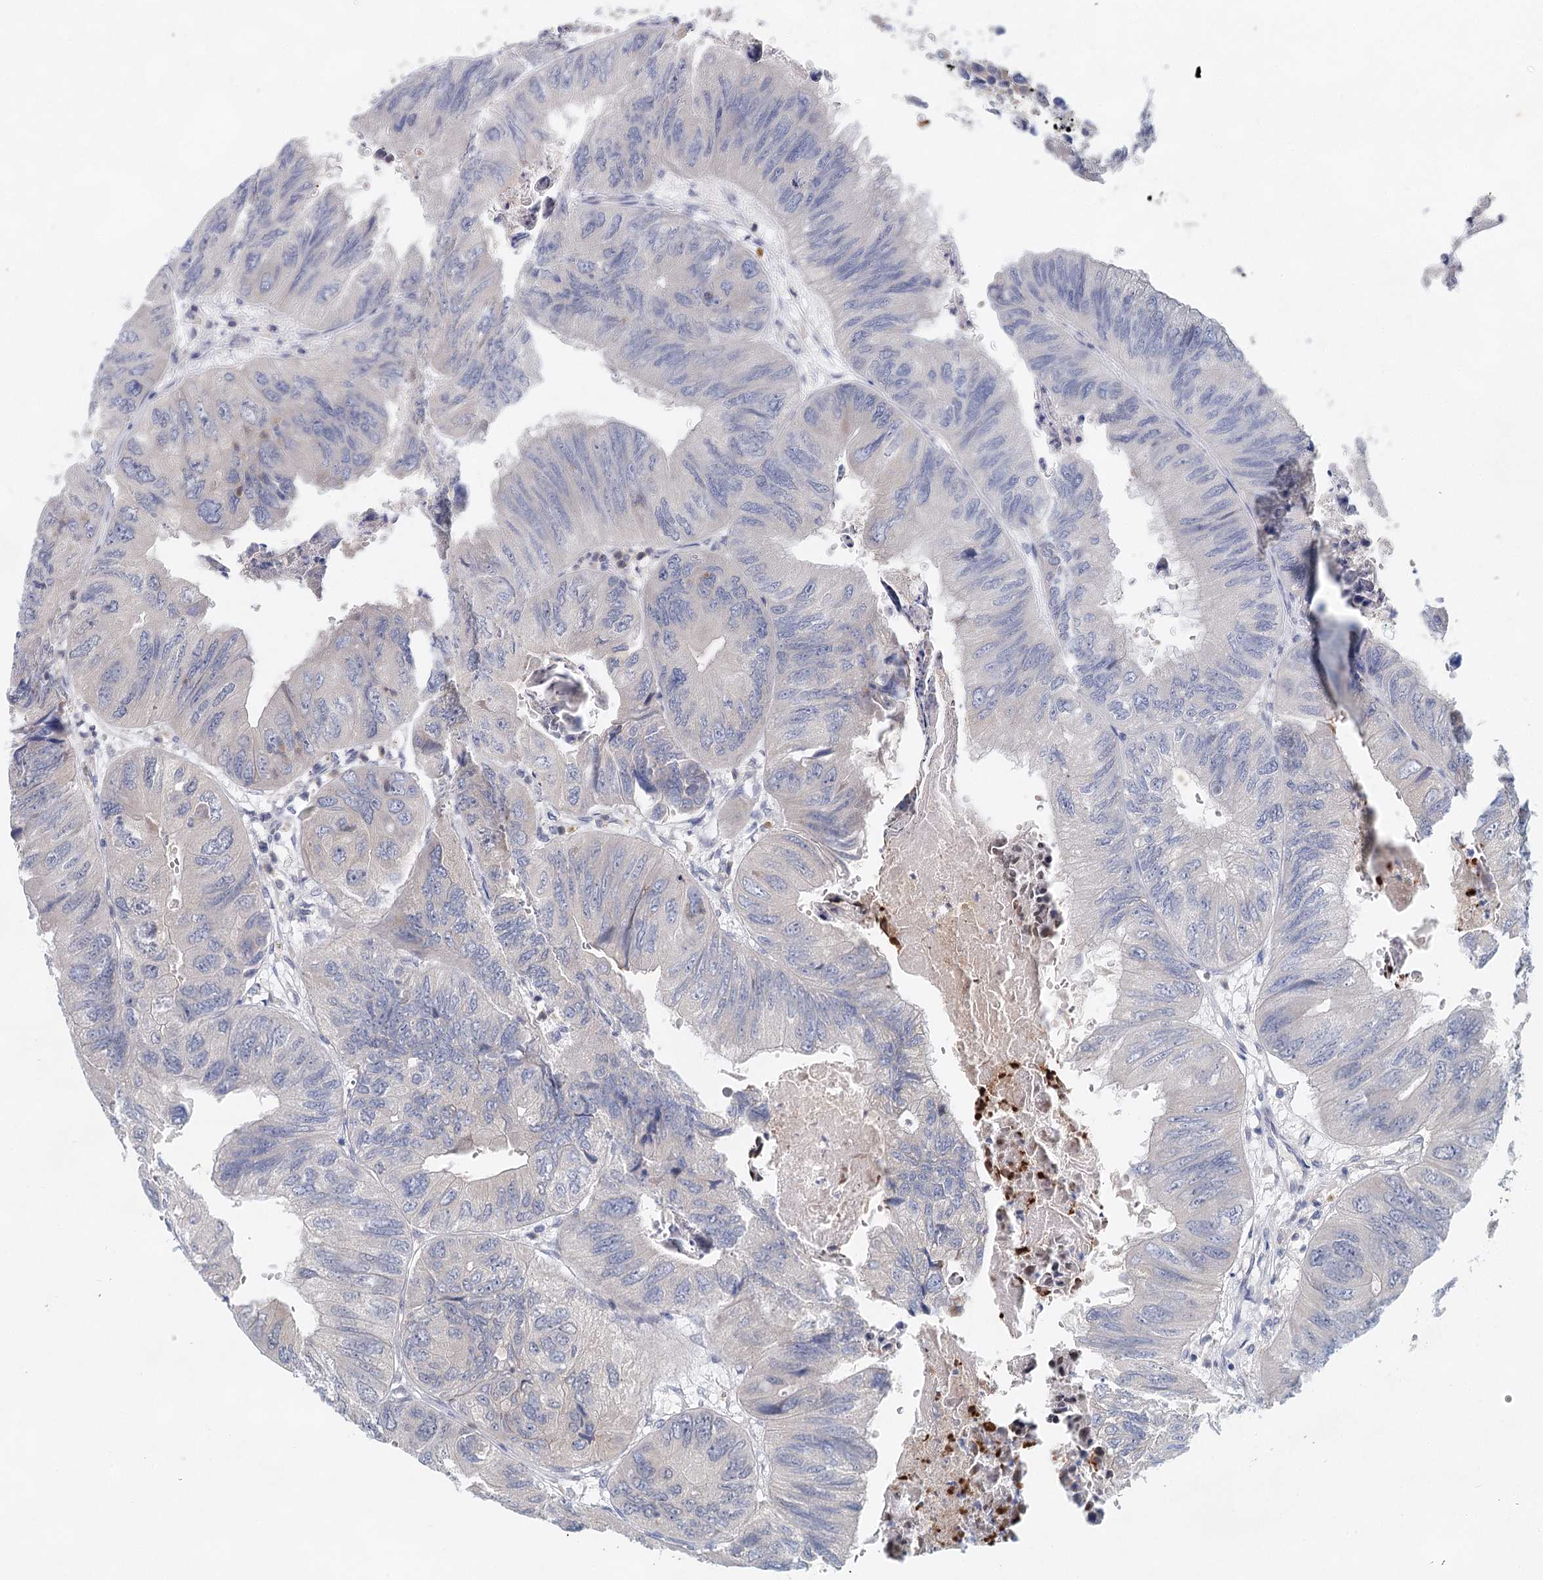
{"staining": {"intensity": "negative", "quantity": "none", "location": "none"}, "tissue": "colorectal cancer", "cell_type": "Tumor cells", "image_type": "cancer", "snomed": [{"axis": "morphology", "description": "Adenocarcinoma, NOS"}, {"axis": "topography", "description": "Rectum"}], "caption": "An image of human colorectal adenocarcinoma is negative for staining in tumor cells.", "gene": "BLTP1", "patient": {"sex": "male", "age": 63}}